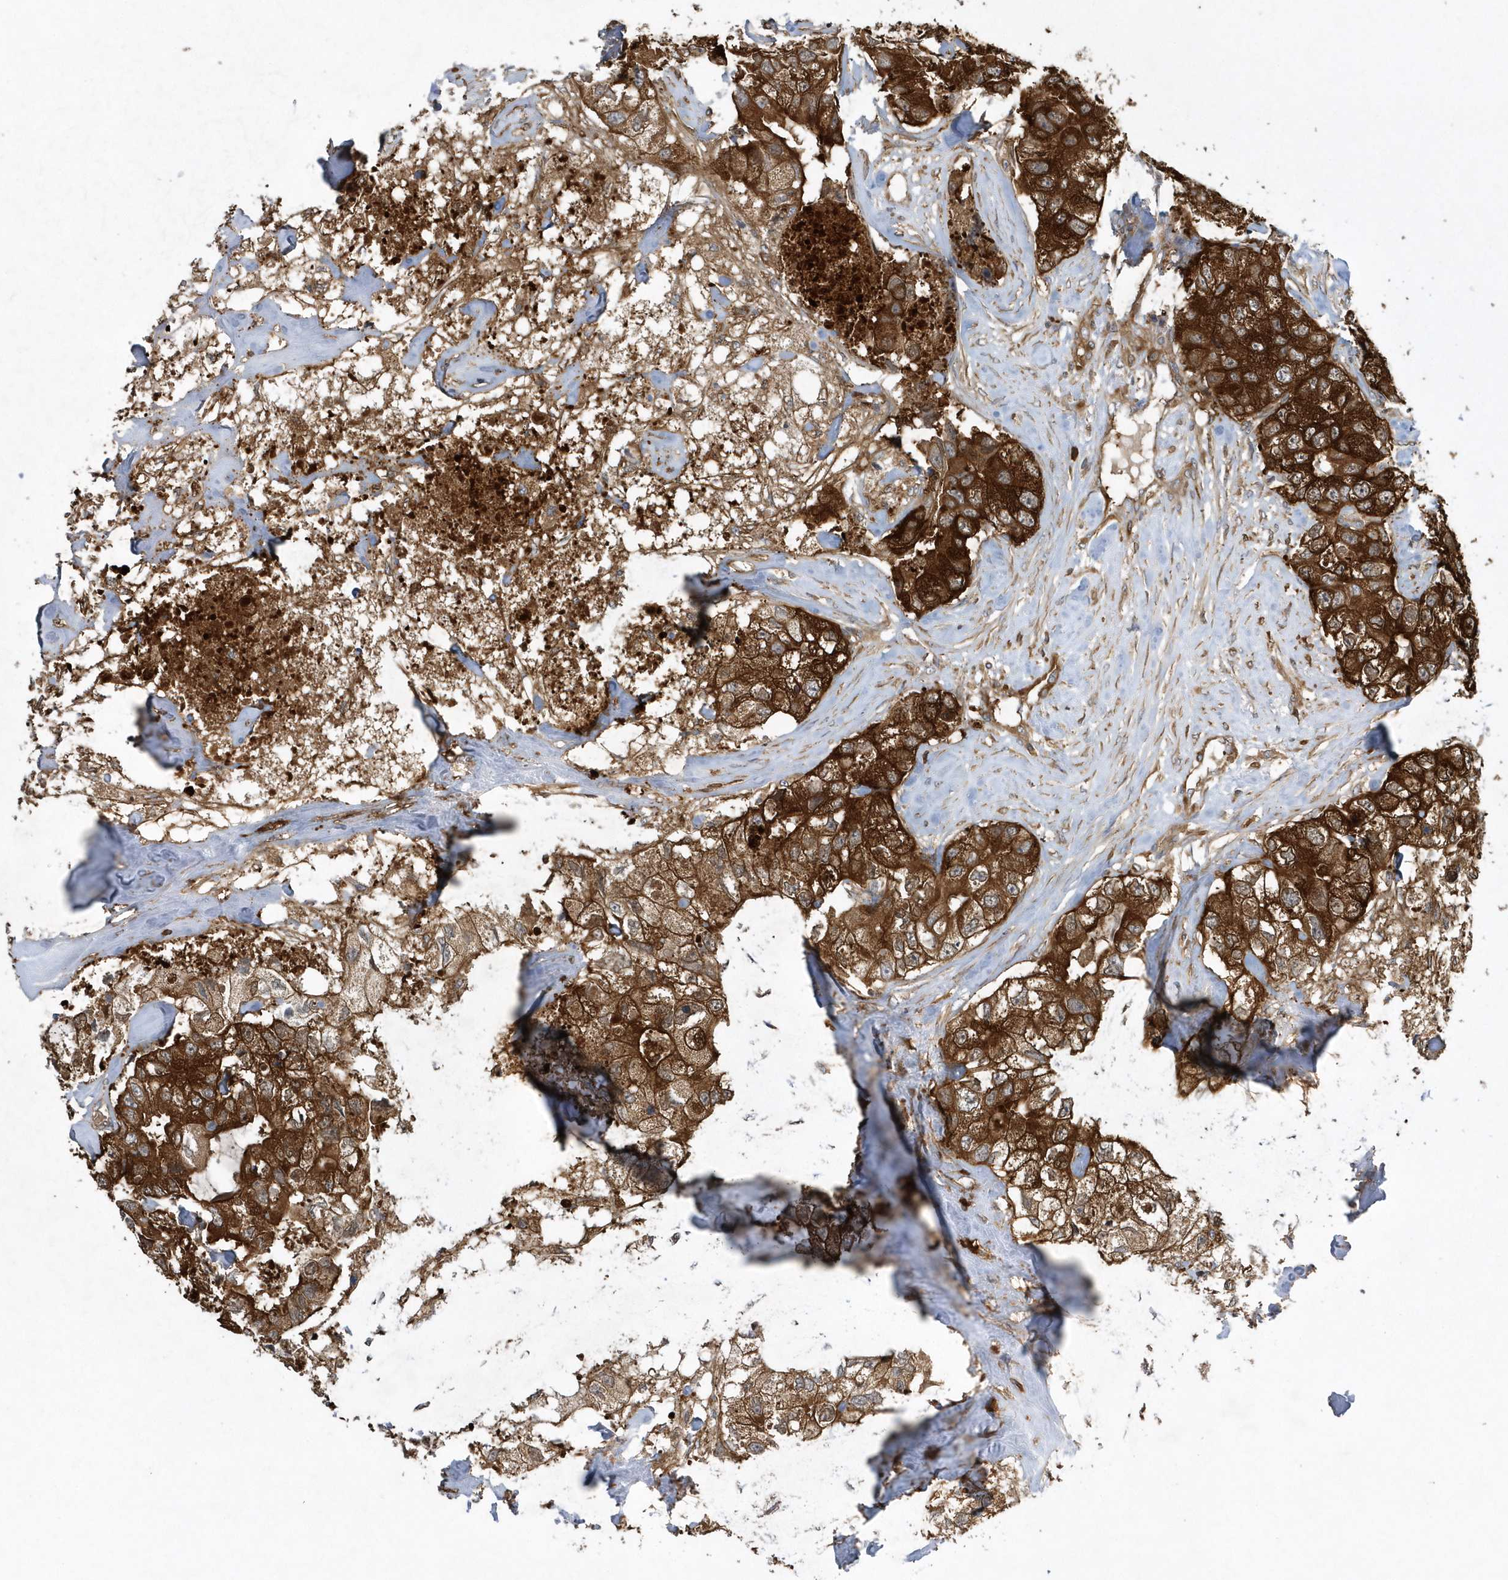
{"staining": {"intensity": "strong", "quantity": ">75%", "location": "cytoplasmic/membranous"}, "tissue": "breast cancer", "cell_type": "Tumor cells", "image_type": "cancer", "snomed": [{"axis": "morphology", "description": "Duct carcinoma"}, {"axis": "topography", "description": "Breast"}], "caption": "Protein expression analysis of intraductal carcinoma (breast) demonstrates strong cytoplasmic/membranous positivity in about >75% of tumor cells.", "gene": "PAICS", "patient": {"sex": "female", "age": 62}}